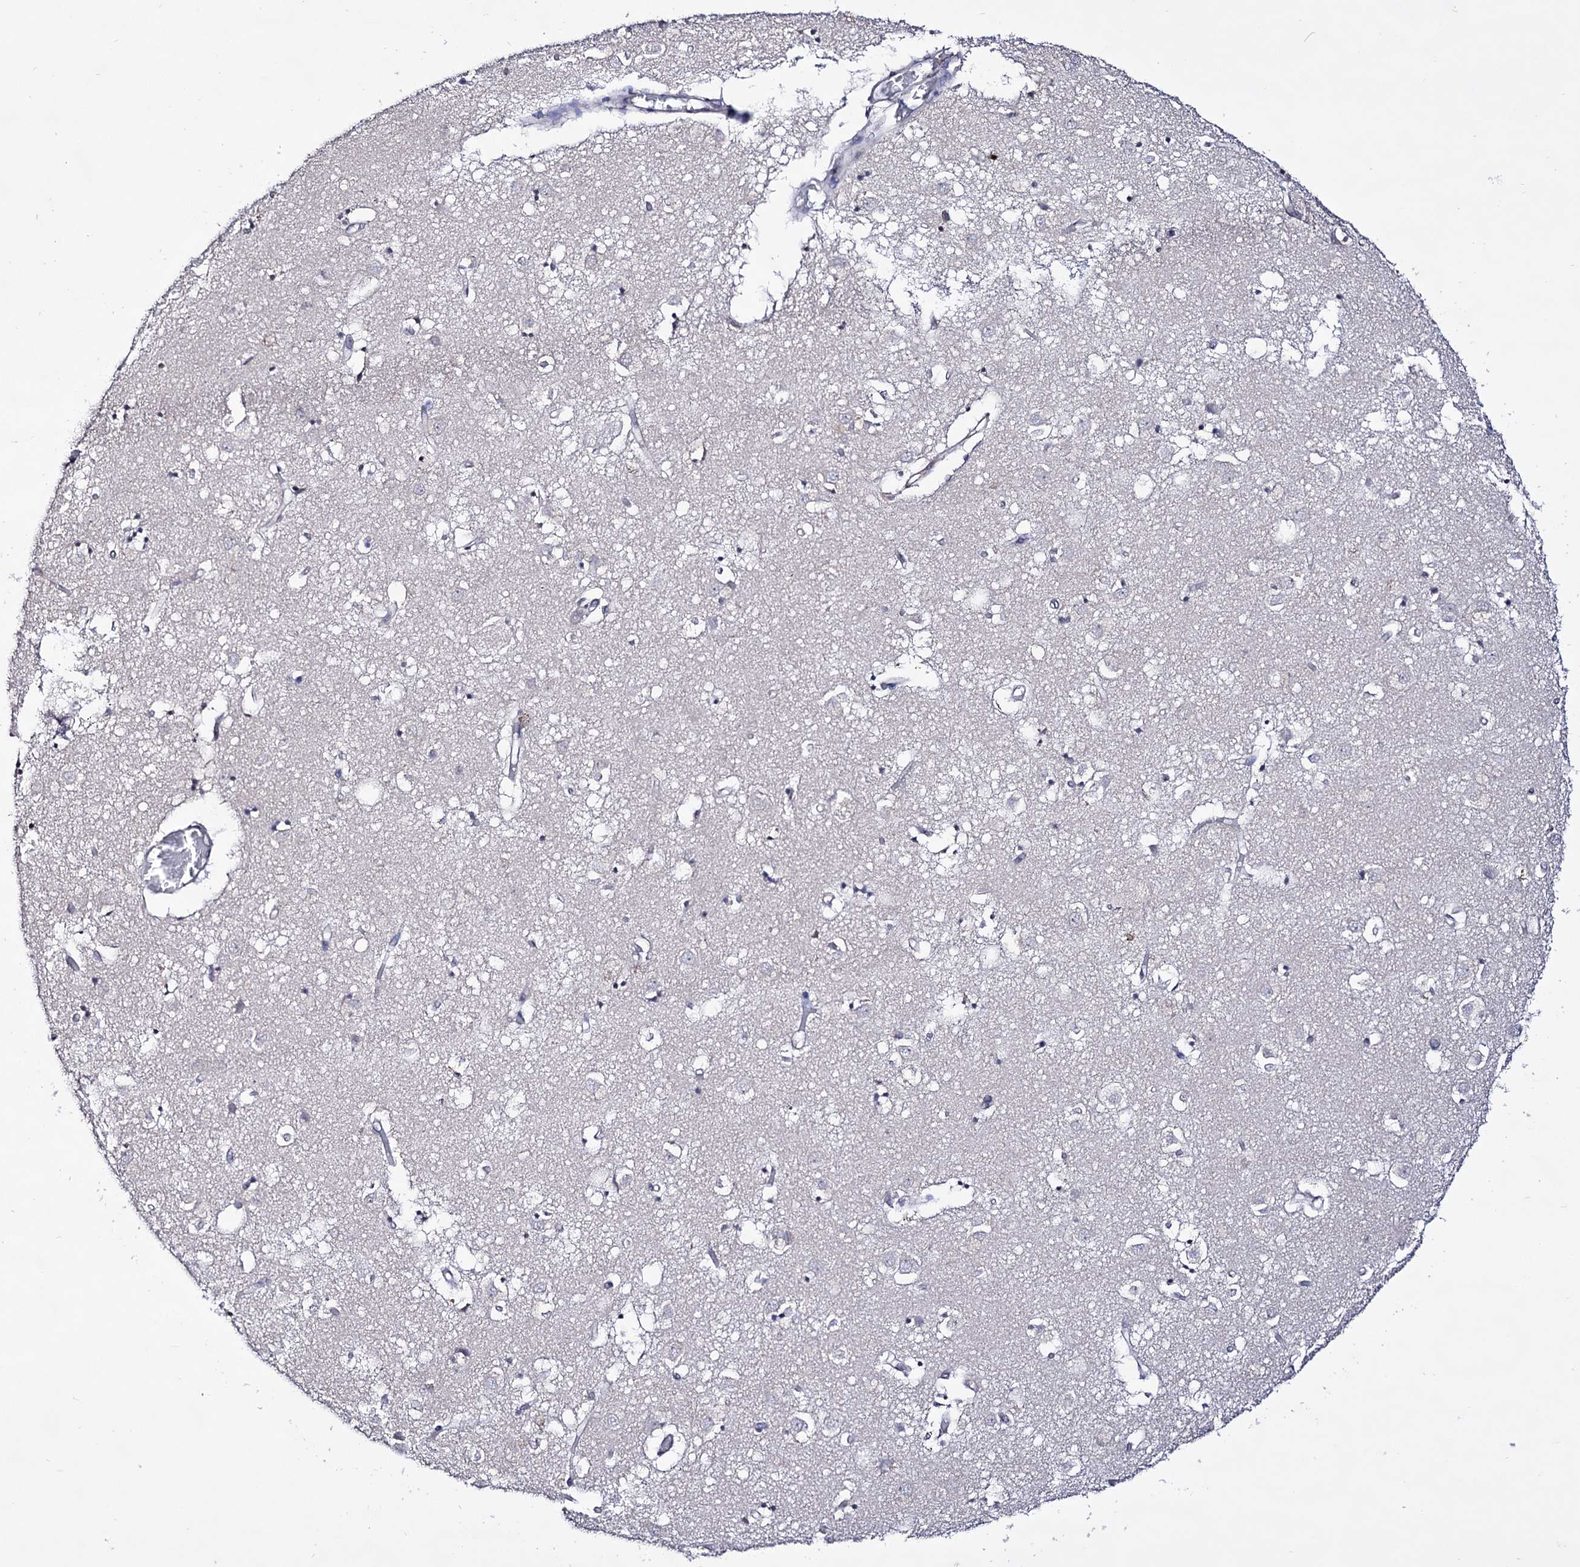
{"staining": {"intensity": "negative", "quantity": "none", "location": "none"}, "tissue": "caudate", "cell_type": "Glial cells", "image_type": "normal", "snomed": [{"axis": "morphology", "description": "Normal tissue, NOS"}, {"axis": "topography", "description": "Lateral ventricle wall"}], "caption": "Immunohistochemistry of unremarkable caudate exhibits no positivity in glial cells.", "gene": "PLIN1", "patient": {"sex": "male", "age": 70}}